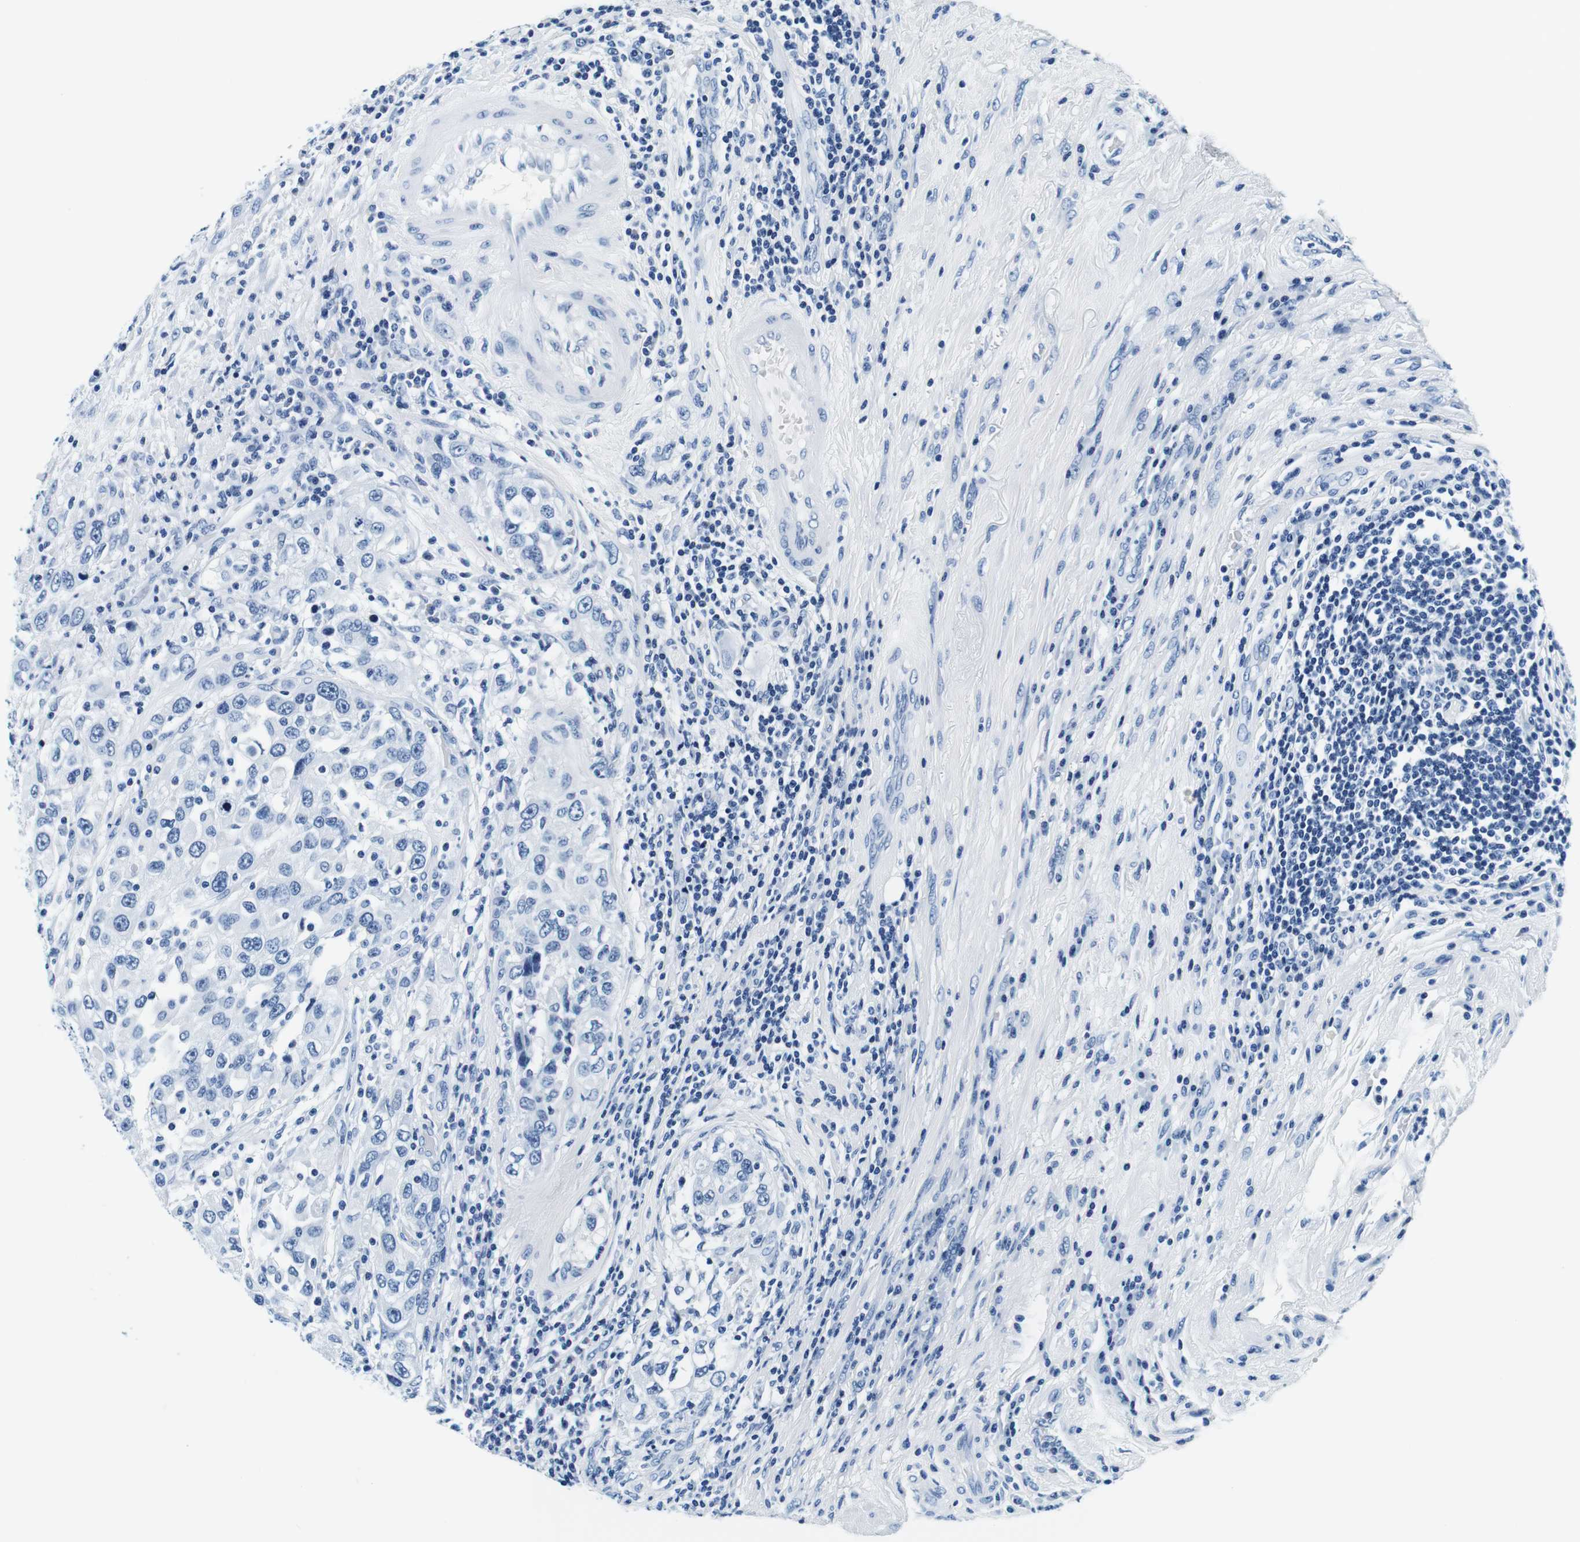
{"staining": {"intensity": "negative", "quantity": "none", "location": "none"}, "tissue": "urothelial cancer", "cell_type": "Tumor cells", "image_type": "cancer", "snomed": [{"axis": "morphology", "description": "Urothelial carcinoma, High grade"}, {"axis": "topography", "description": "Urinary bladder"}], "caption": "Urothelial cancer stained for a protein using immunohistochemistry demonstrates no staining tumor cells.", "gene": "ELANE", "patient": {"sex": "female", "age": 80}}